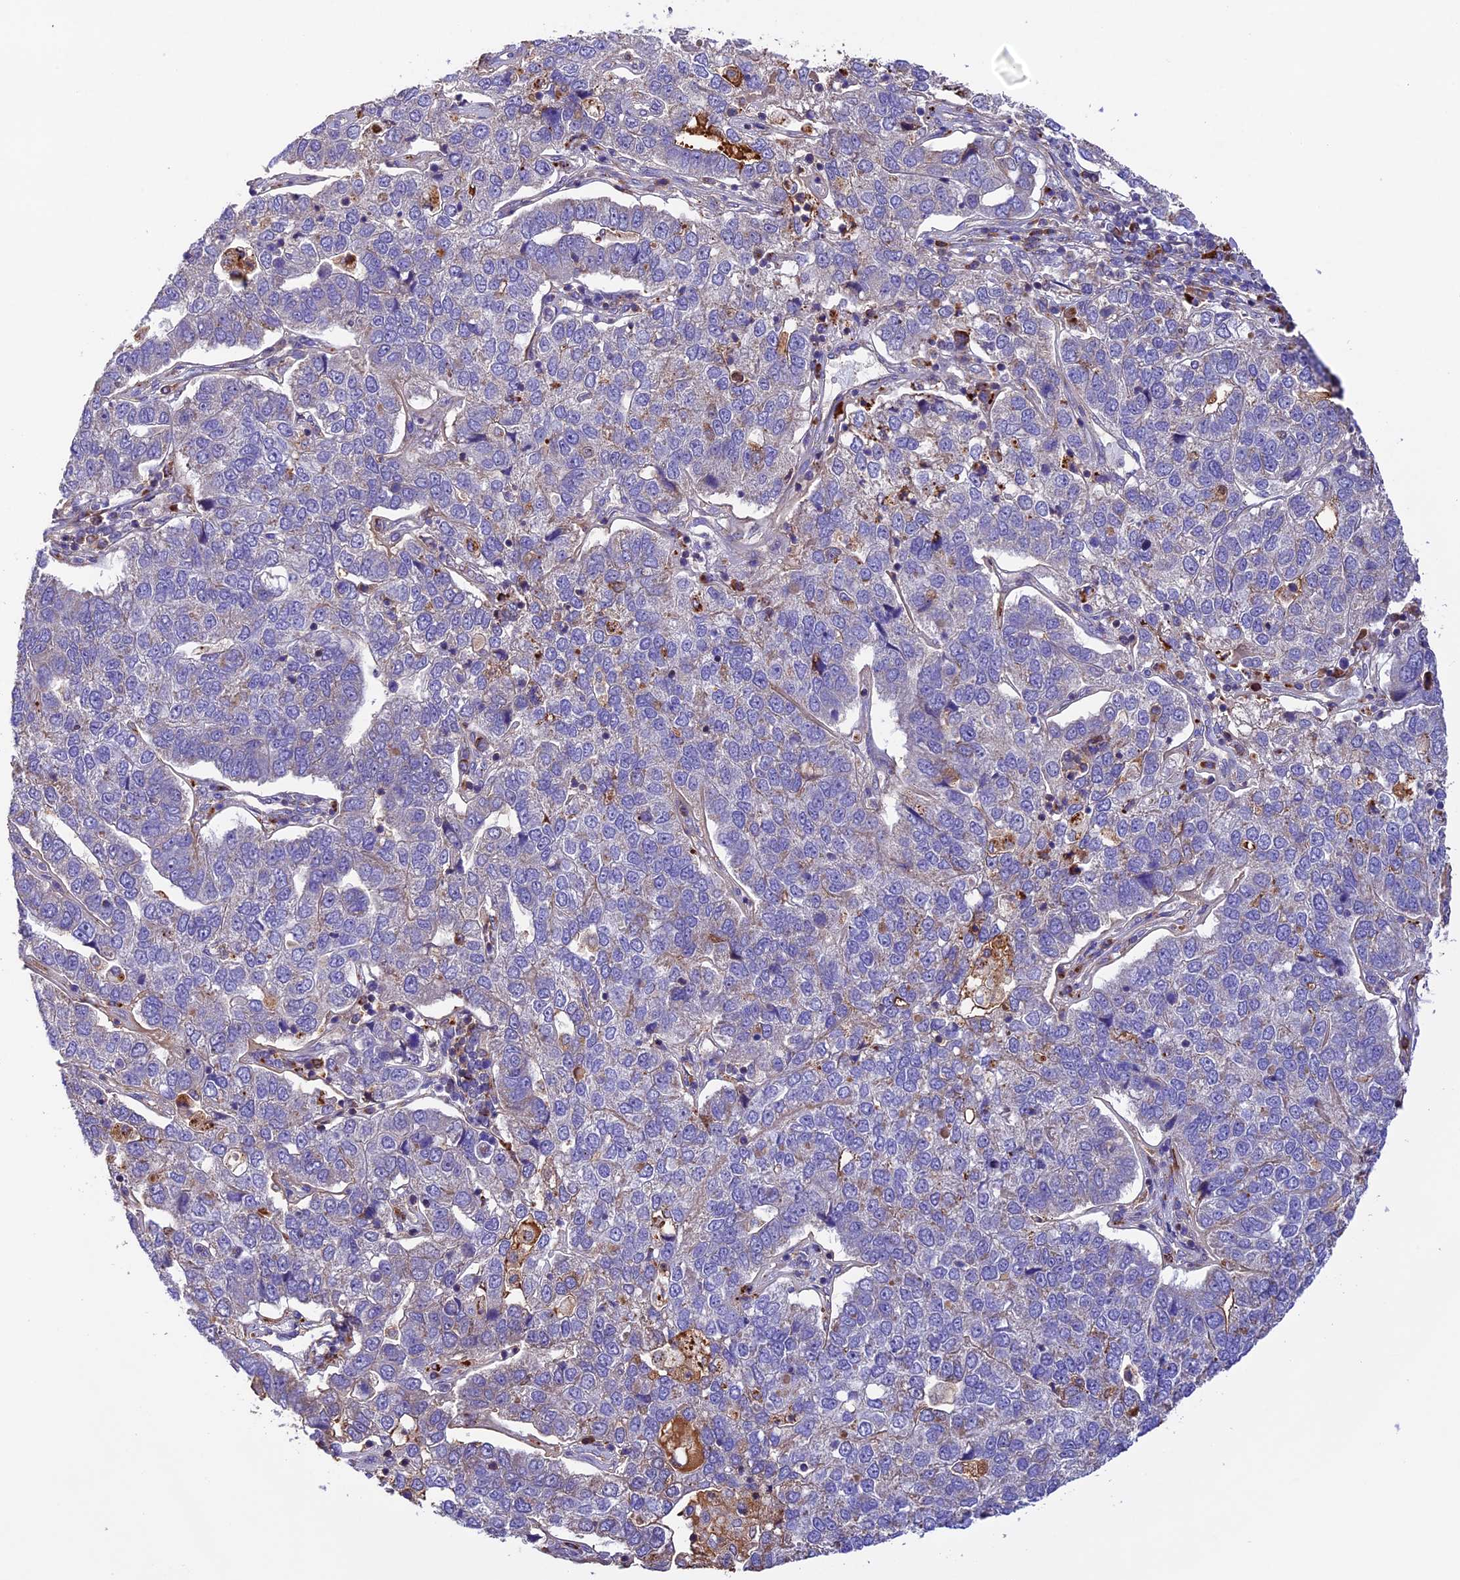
{"staining": {"intensity": "weak", "quantity": "<25%", "location": "cytoplasmic/membranous"}, "tissue": "pancreatic cancer", "cell_type": "Tumor cells", "image_type": "cancer", "snomed": [{"axis": "morphology", "description": "Adenocarcinoma, NOS"}, {"axis": "topography", "description": "Pancreas"}], "caption": "There is no significant positivity in tumor cells of adenocarcinoma (pancreatic).", "gene": "METTL22", "patient": {"sex": "female", "age": 61}}